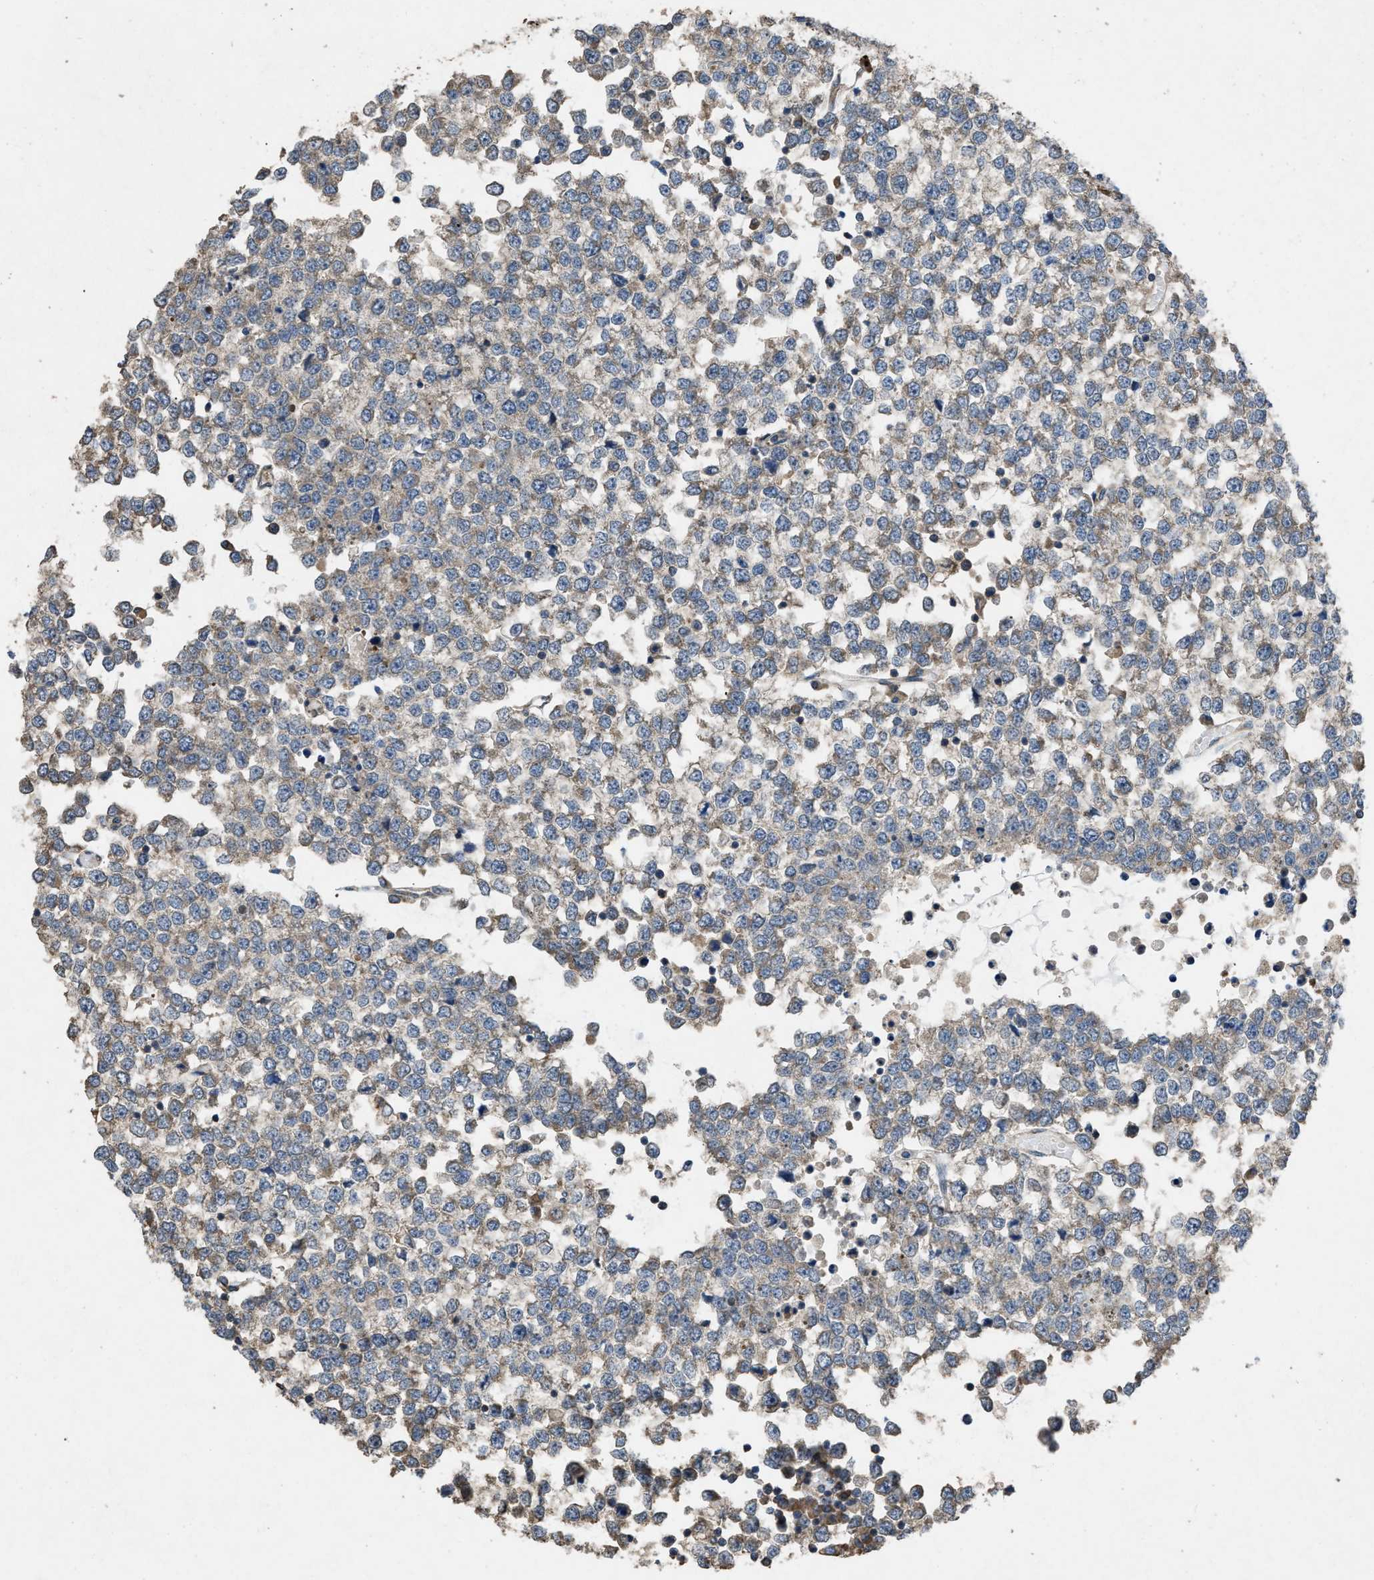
{"staining": {"intensity": "weak", "quantity": ">75%", "location": "cytoplasmic/membranous"}, "tissue": "testis cancer", "cell_type": "Tumor cells", "image_type": "cancer", "snomed": [{"axis": "morphology", "description": "Seminoma, NOS"}, {"axis": "topography", "description": "Testis"}], "caption": "Human seminoma (testis) stained for a protein (brown) displays weak cytoplasmic/membranous positive positivity in approximately >75% of tumor cells.", "gene": "ARL6", "patient": {"sex": "male", "age": 65}}